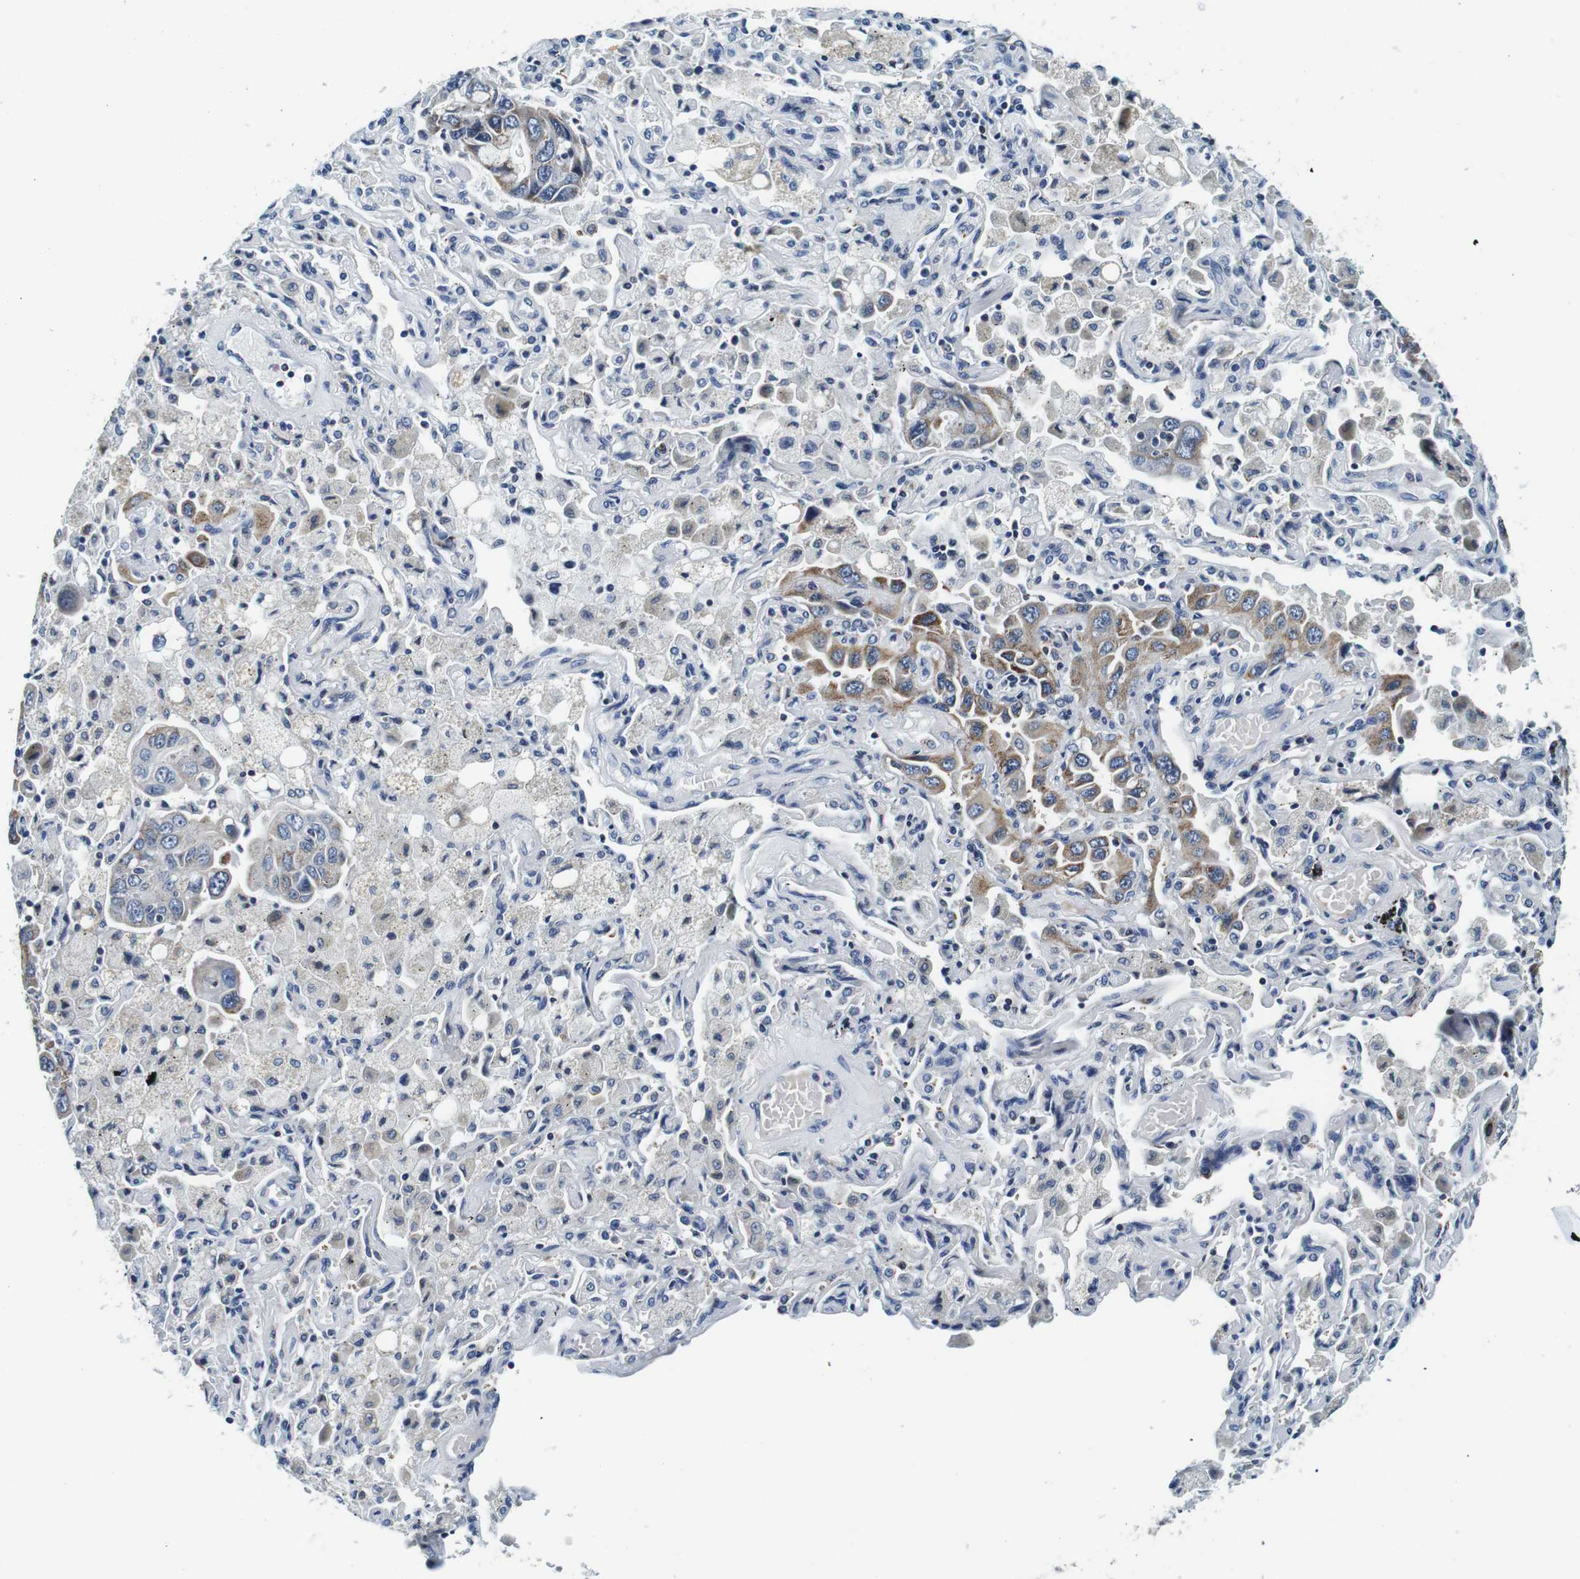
{"staining": {"intensity": "moderate", "quantity": "<25%", "location": "cytoplasmic/membranous"}, "tissue": "lung cancer", "cell_type": "Tumor cells", "image_type": "cancer", "snomed": [{"axis": "morphology", "description": "Adenocarcinoma, NOS"}, {"axis": "topography", "description": "Lung"}], "caption": "Immunohistochemical staining of lung cancer reveals moderate cytoplasmic/membranous protein staining in approximately <25% of tumor cells. (DAB (3,3'-diaminobenzidine) IHC, brown staining for protein, blue staining for nuclei).", "gene": "FAR2", "patient": {"sex": "male", "age": 64}}